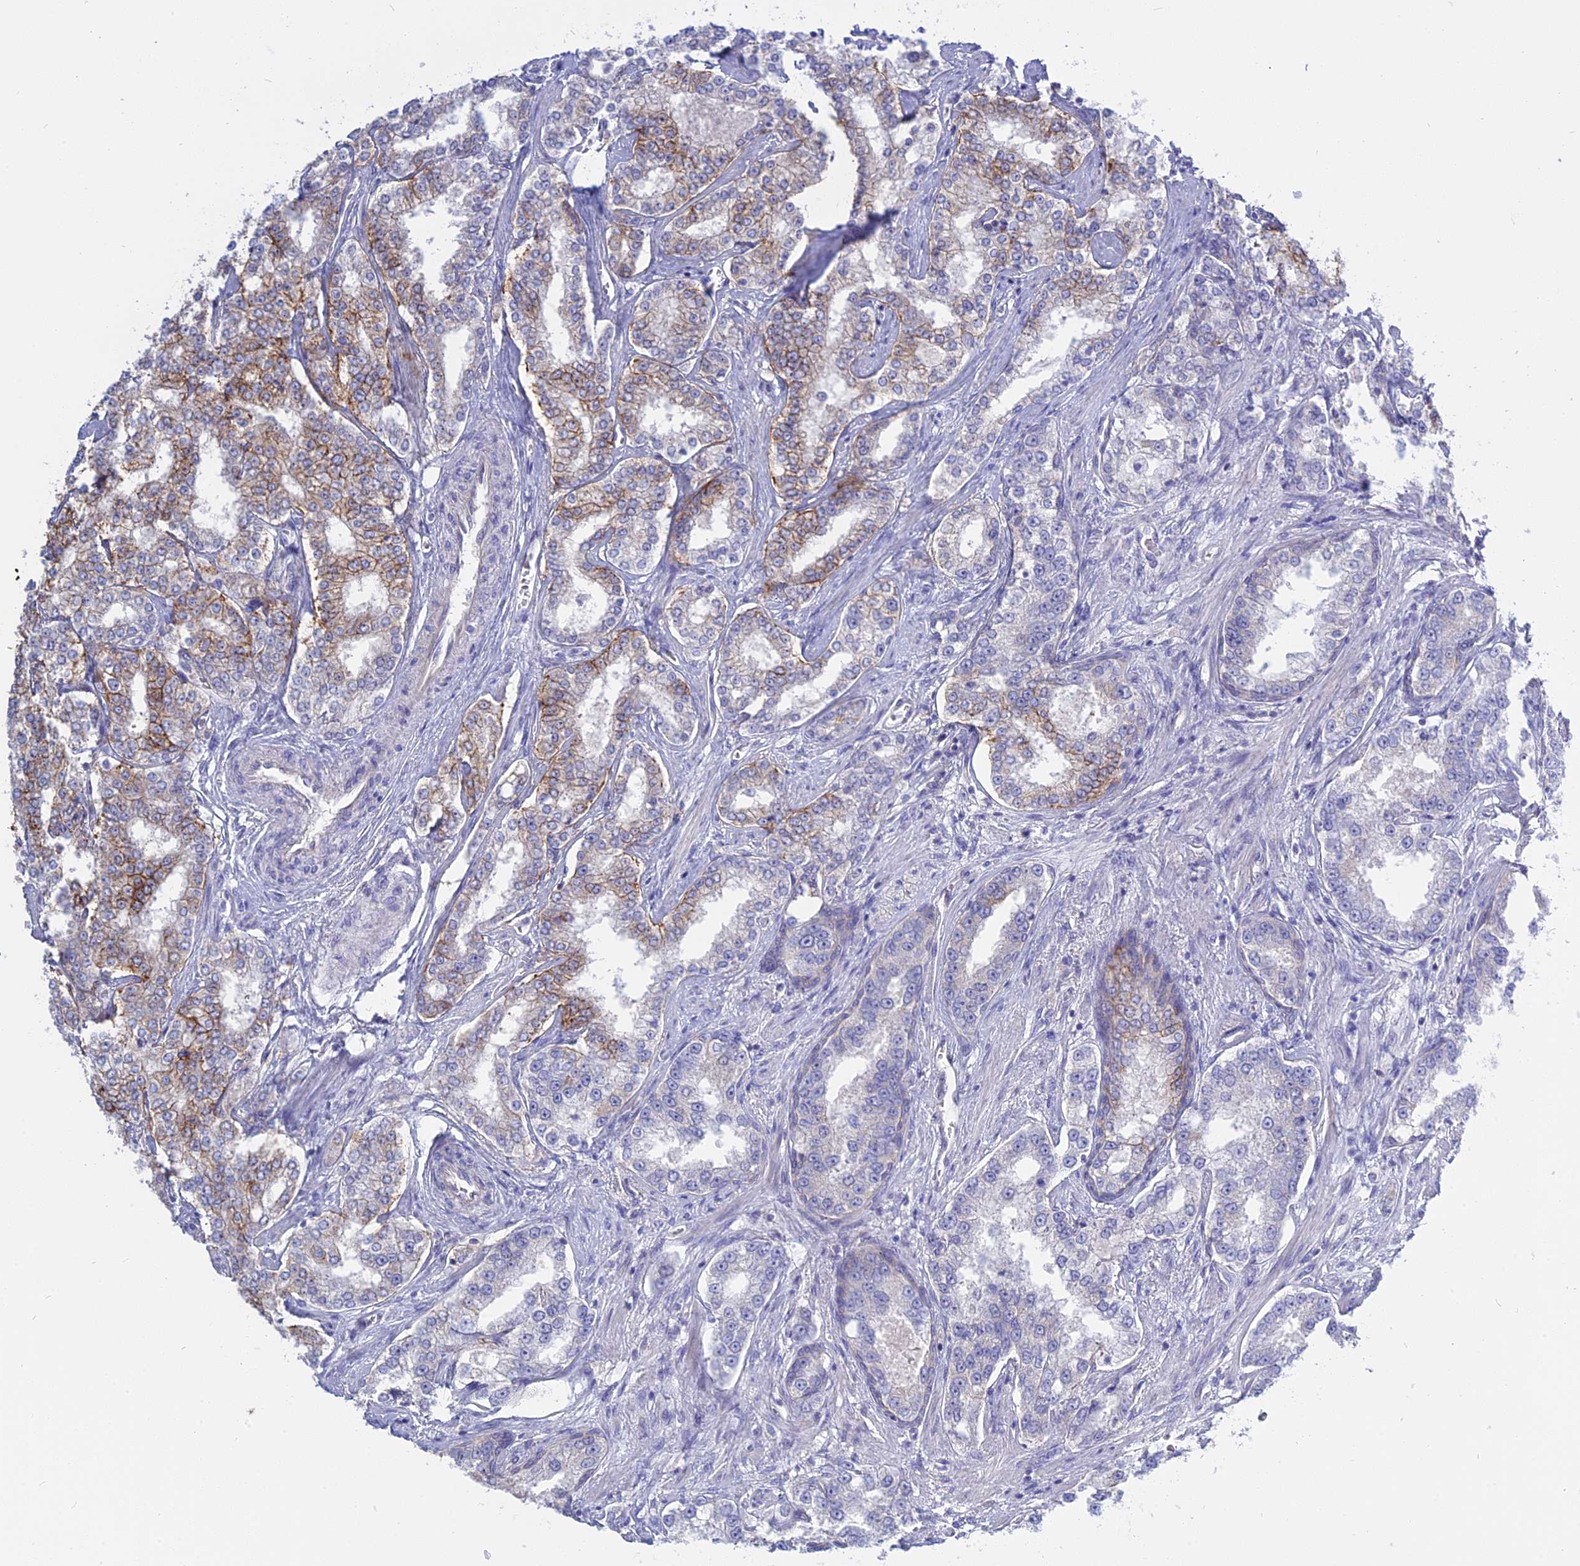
{"staining": {"intensity": "moderate", "quantity": "<25%", "location": "cytoplasmic/membranous"}, "tissue": "prostate cancer", "cell_type": "Tumor cells", "image_type": "cancer", "snomed": [{"axis": "morphology", "description": "Normal tissue, NOS"}, {"axis": "morphology", "description": "Adenocarcinoma, High grade"}, {"axis": "topography", "description": "Prostate"}], "caption": "DAB (3,3'-diaminobenzidine) immunohistochemical staining of adenocarcinoma (high-grade) (prostate) shows moderate cytoplasmic/membranous protein positivity in approximately <25% of tumor cells. The protein of interest is stained brown, and the nuclei are stained in blue (DAB IHC with brightfield microscopy, high magnification).", "gene": "AHCYL1", "patient": {"sex": "male", "age": 83}}